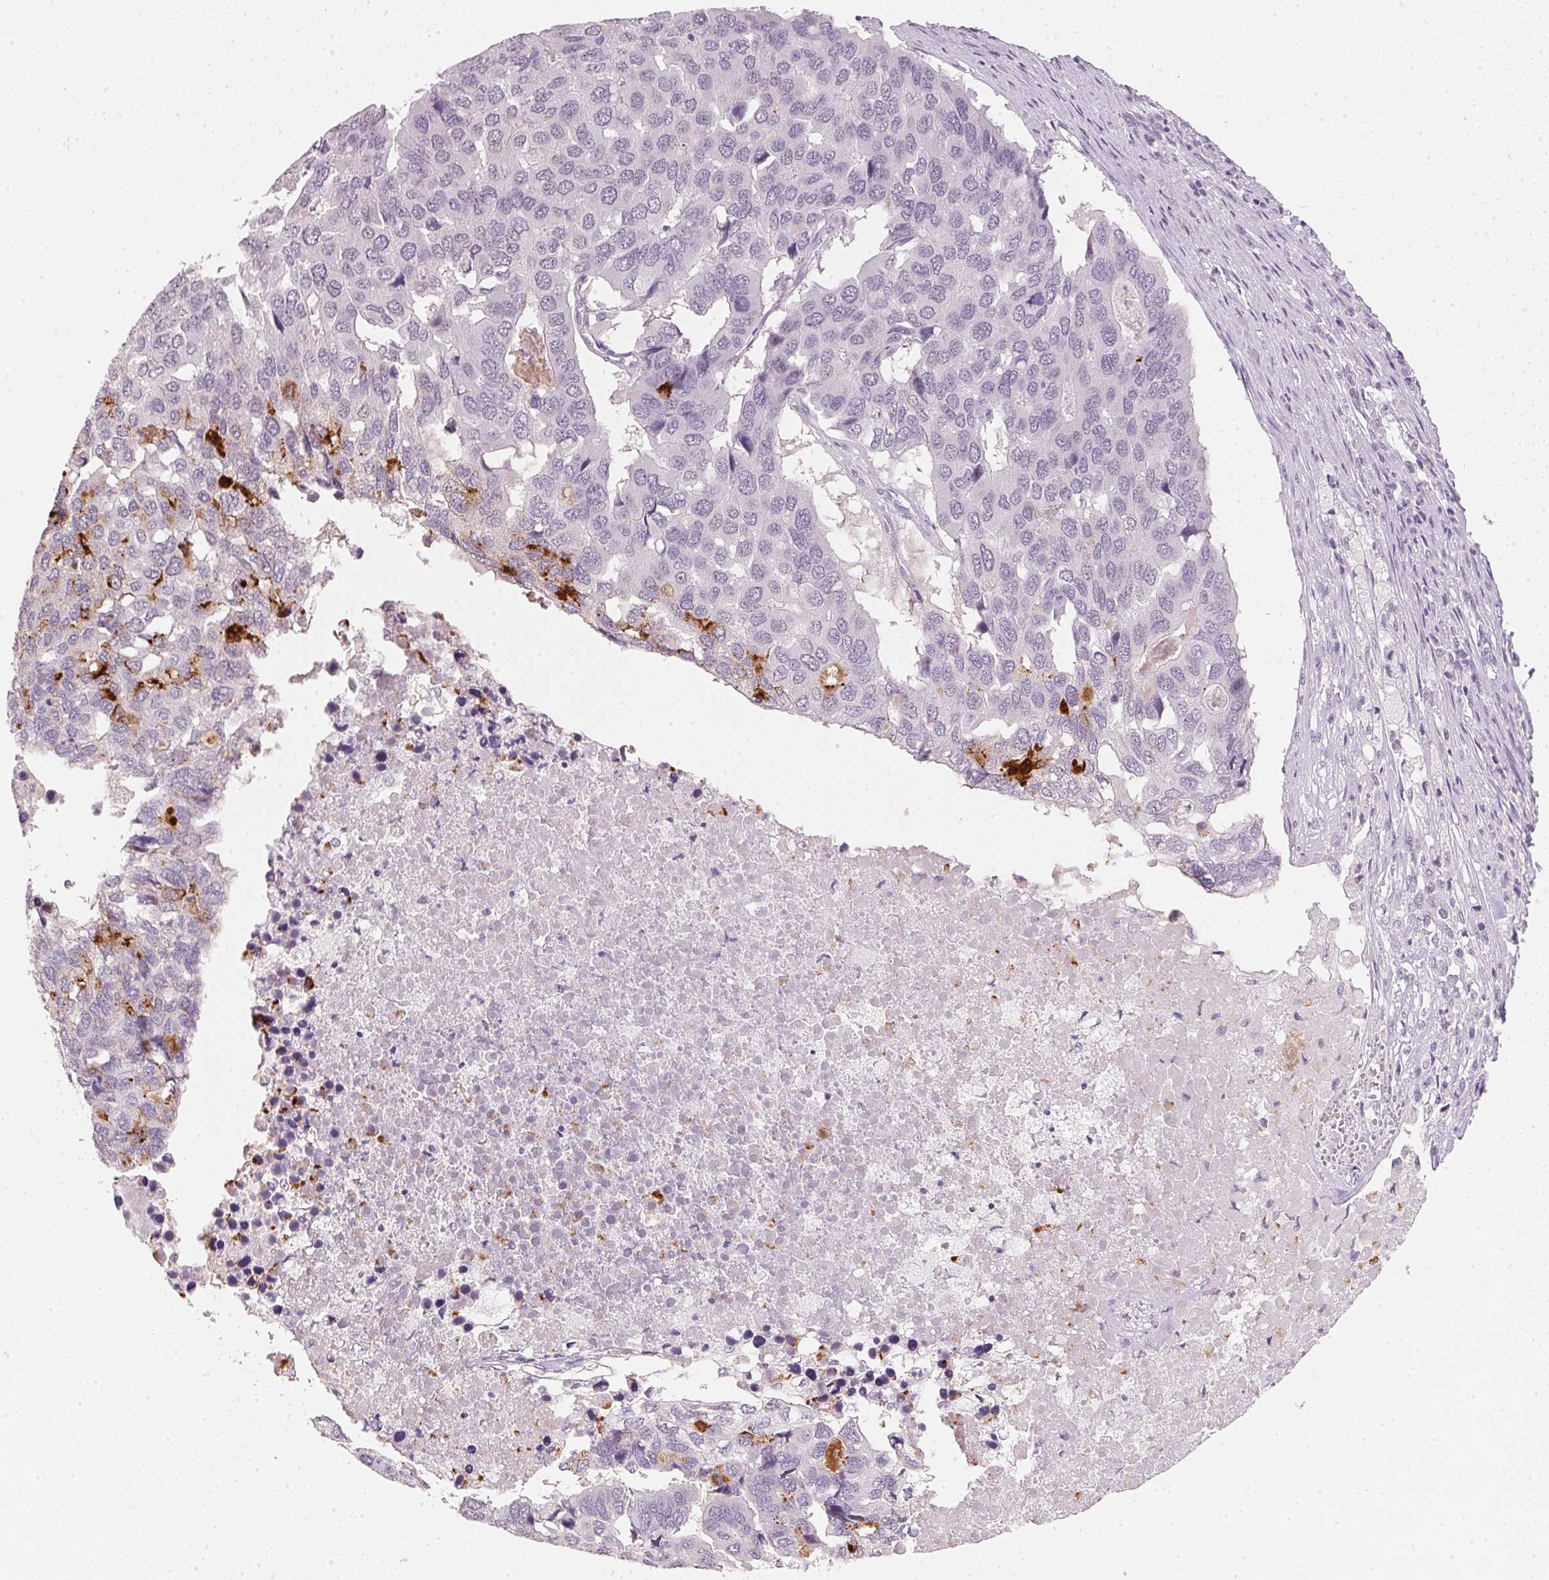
{"staining": {"intensity": "negative", "quantity": "none", "location": "none"}, "tissue": "pancreatic cancer", "cell_type": "Tumor cells", "image_type": "cancer", "snomed": [{"axis": "morphology", "description": "Adenocarcinoma, NOS"}, {"axis": "topography", "description": "Pancreas"}], "caption": "A high-resolution photomicrograph shows immunohistochemistry (IHC) staining of adenocarcinoma (pancreatic), which displays no significant staining in tumor cells. (DAB immunohistochemistry visualized using brightfield microscopy, high magnification).", "gene": "IGFBP1", "patient": {"sex": "male", "age": 50}}